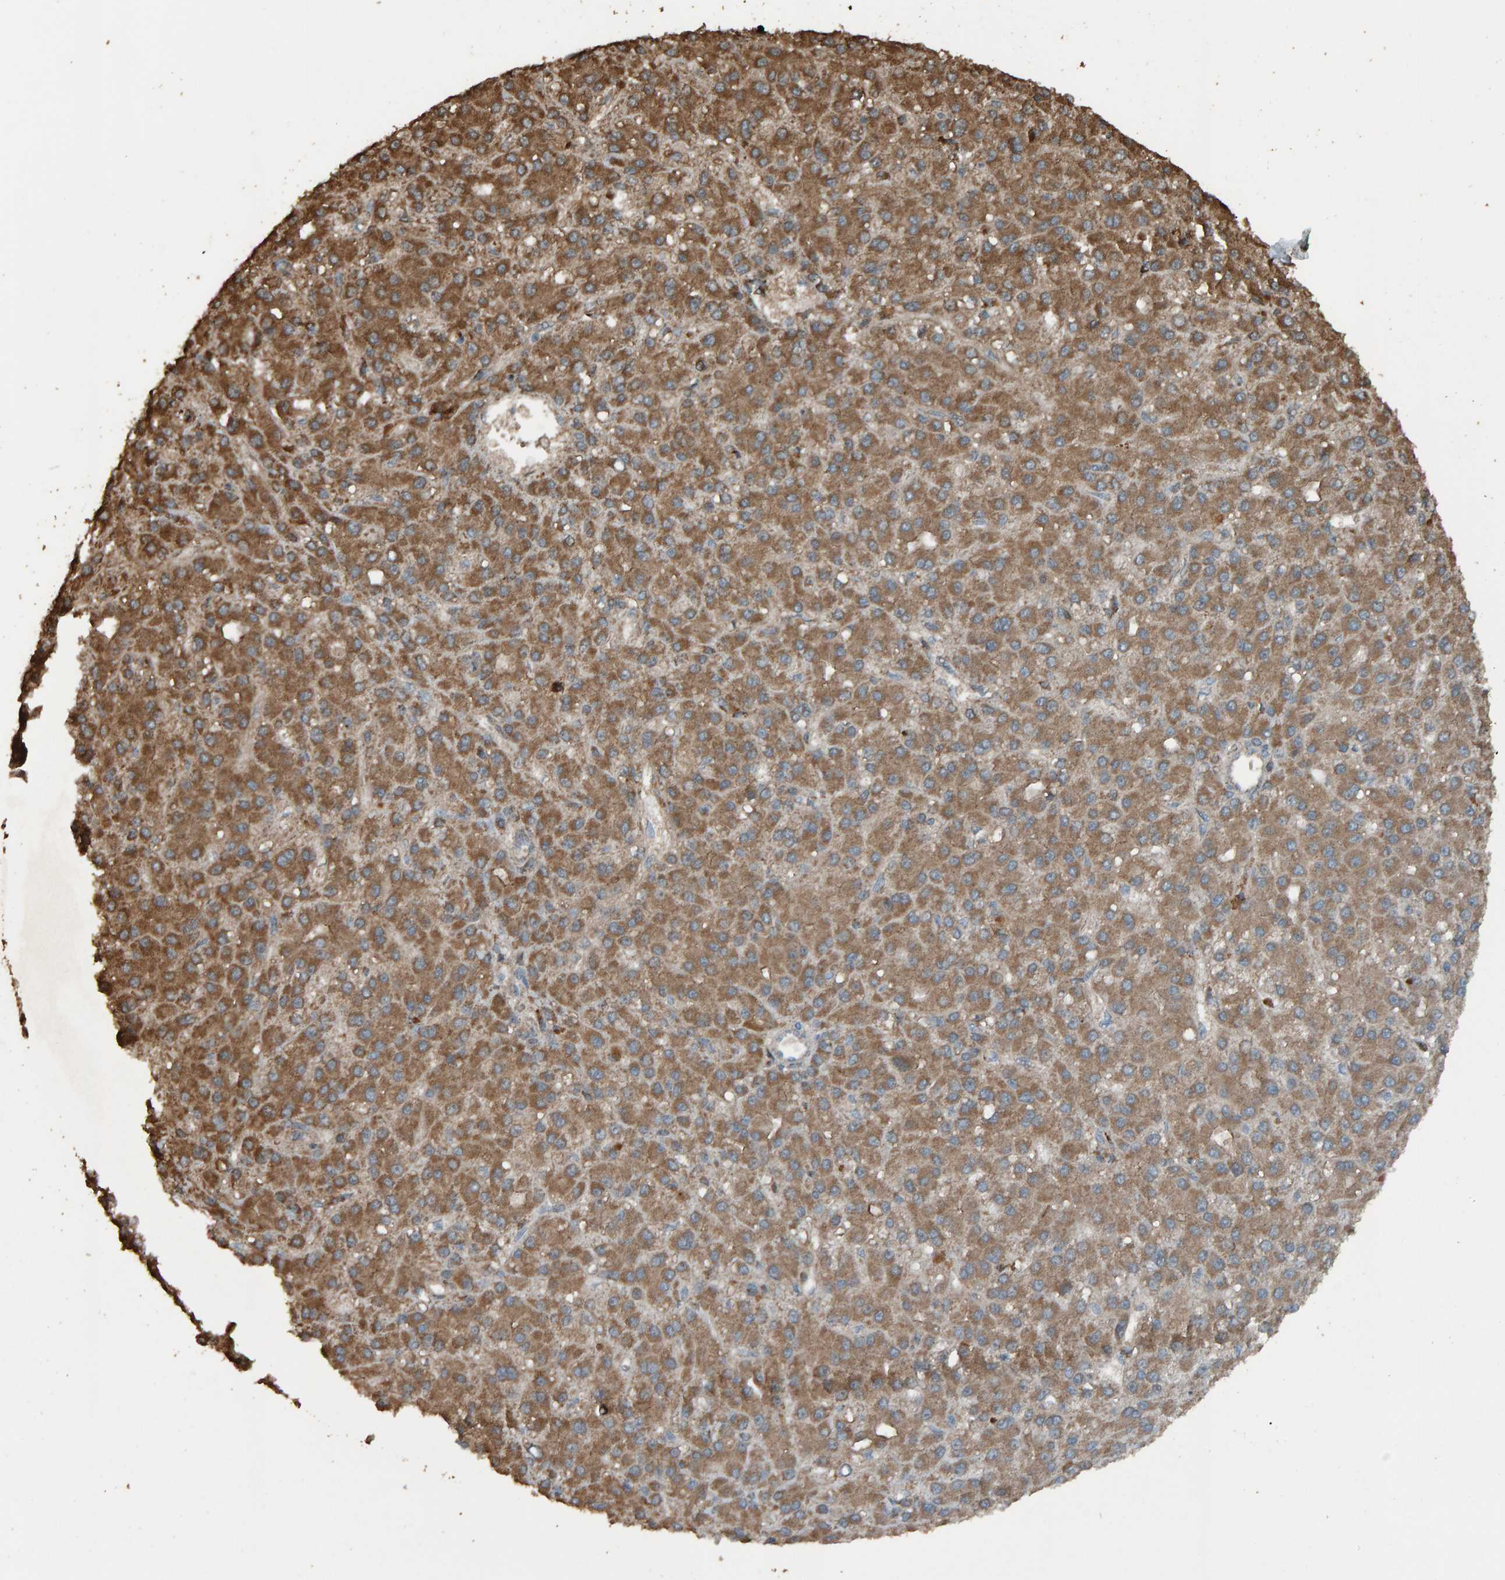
{"staining": {"intensity": "moderate", "quantity": ">75%", "location": "cytoplasmic/membranous"}, "tissue": "liver cancer", "cell_type": "Tumor cells", "image_type": "cancer", "snomed": [{"axis": "morphology", "description": "Carcinoma, Hepatocellular, NOS"}, {"axis": "topography", "description": "Liver"}], "caption": "Immunohistochemistry histopathology image of neoplastic tissue: liver cancer stained using IHC reveals medium levels of moderate protein expression localized specifically in the cytoplasmic/membranous of tumor cells, appearing as a cytoplasmic/membranous brown color.", "gene": "DUS1L", "patient": {"sex": "male", "age": 67}}